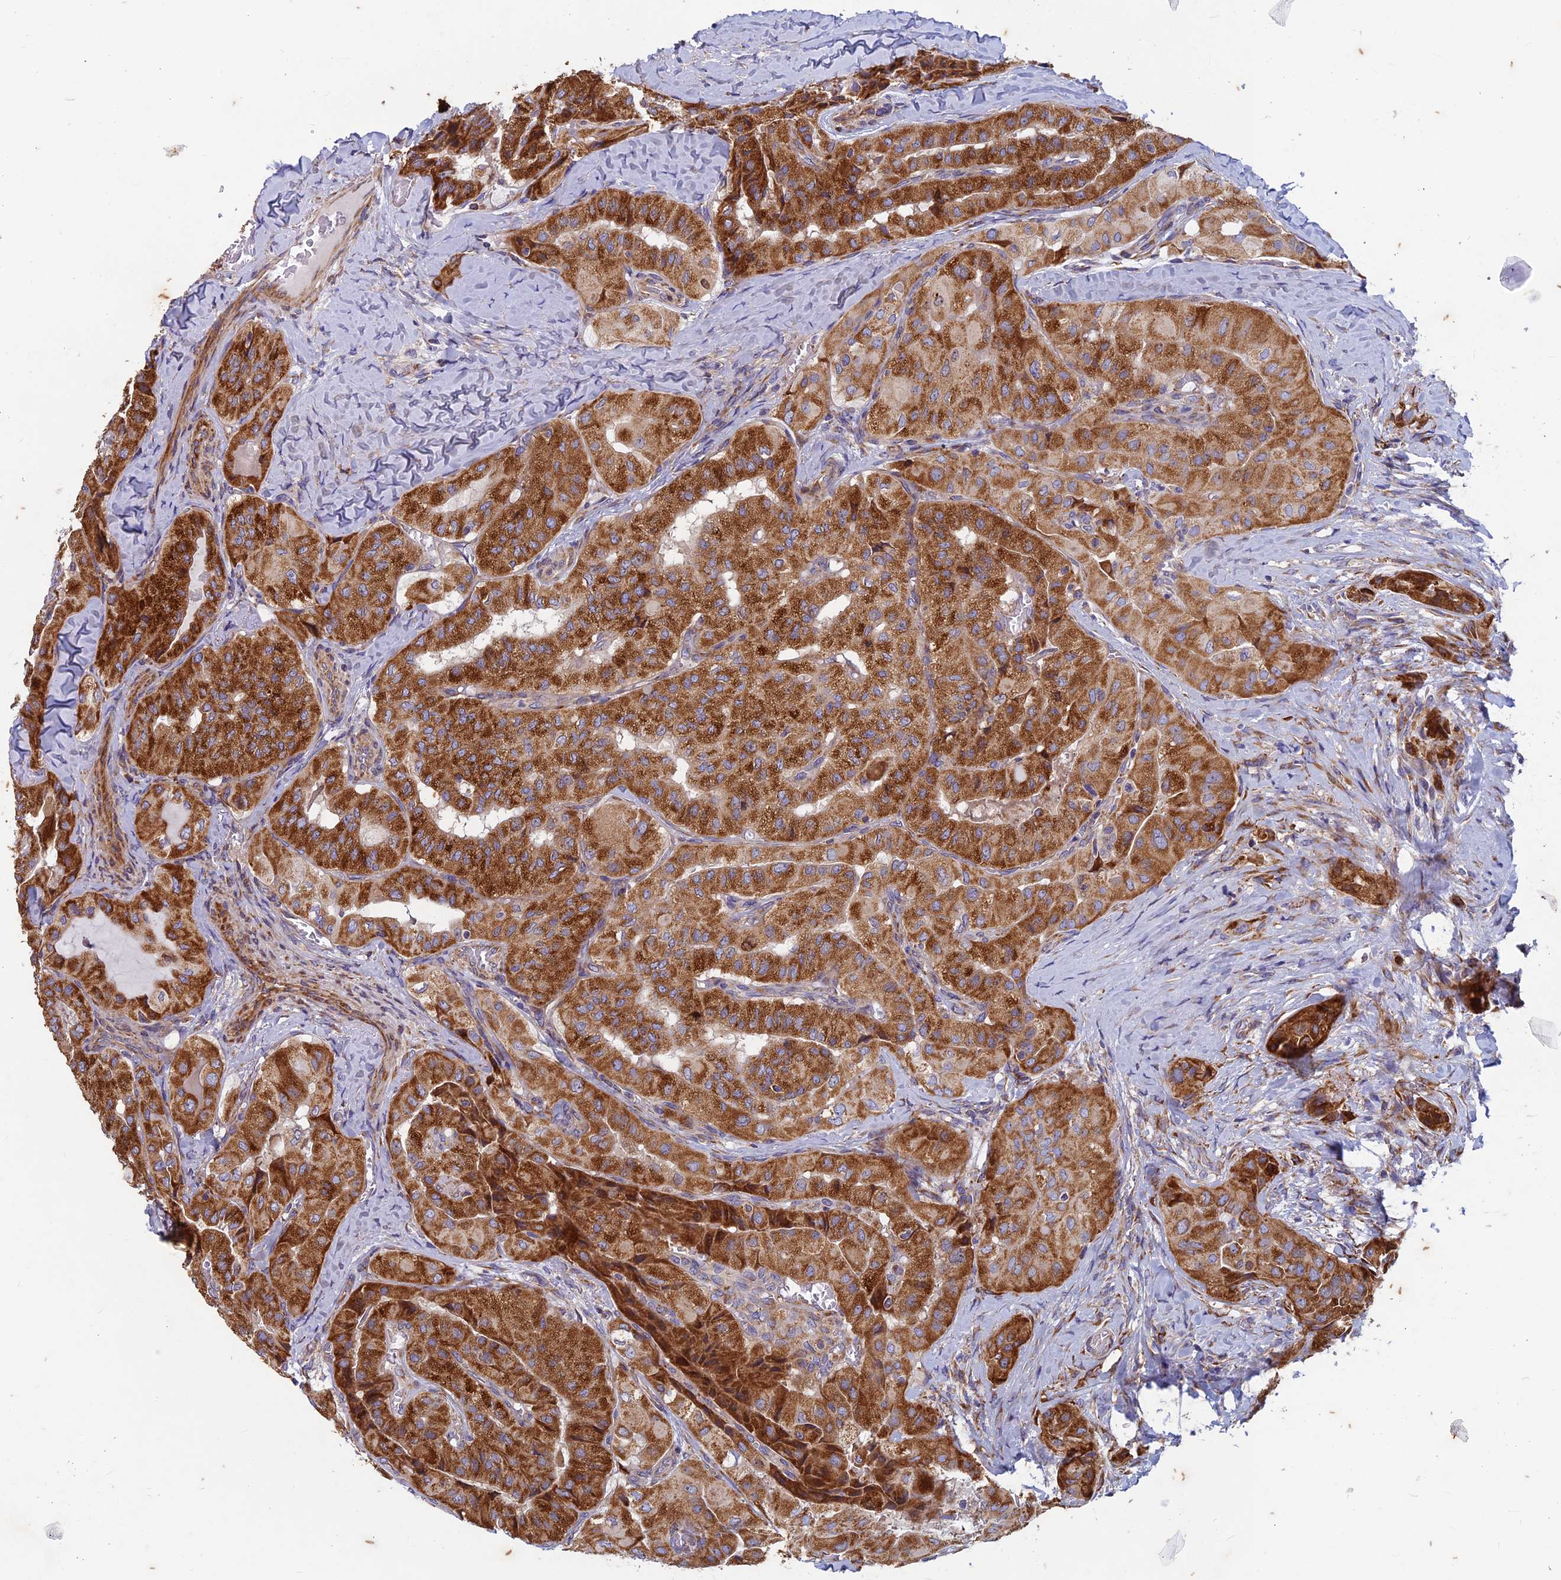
{"staining": {"intensity": "strong", "quantity": ">75%", "location": "cytoplasmic/membranous"}, "tissue": "thyroid cancer", "cell_type": "Tumor cells", "image_type": "cancer", "snomed": [{"axis": "morphology", "description": "Normal tissue, NOS"}, {"axis": "morphology", "description": "Papillary adenocarcinoma, NOS"}, {"axis": "topography", "description": "Thyroid gland"}], "caption": "Human thyroid papillary adenocarcinoma stained with a protein marker exhibits strong staining in tumor cells.", "gene": "AP4S1", "patient": {"sex": "female", "age": 59}}